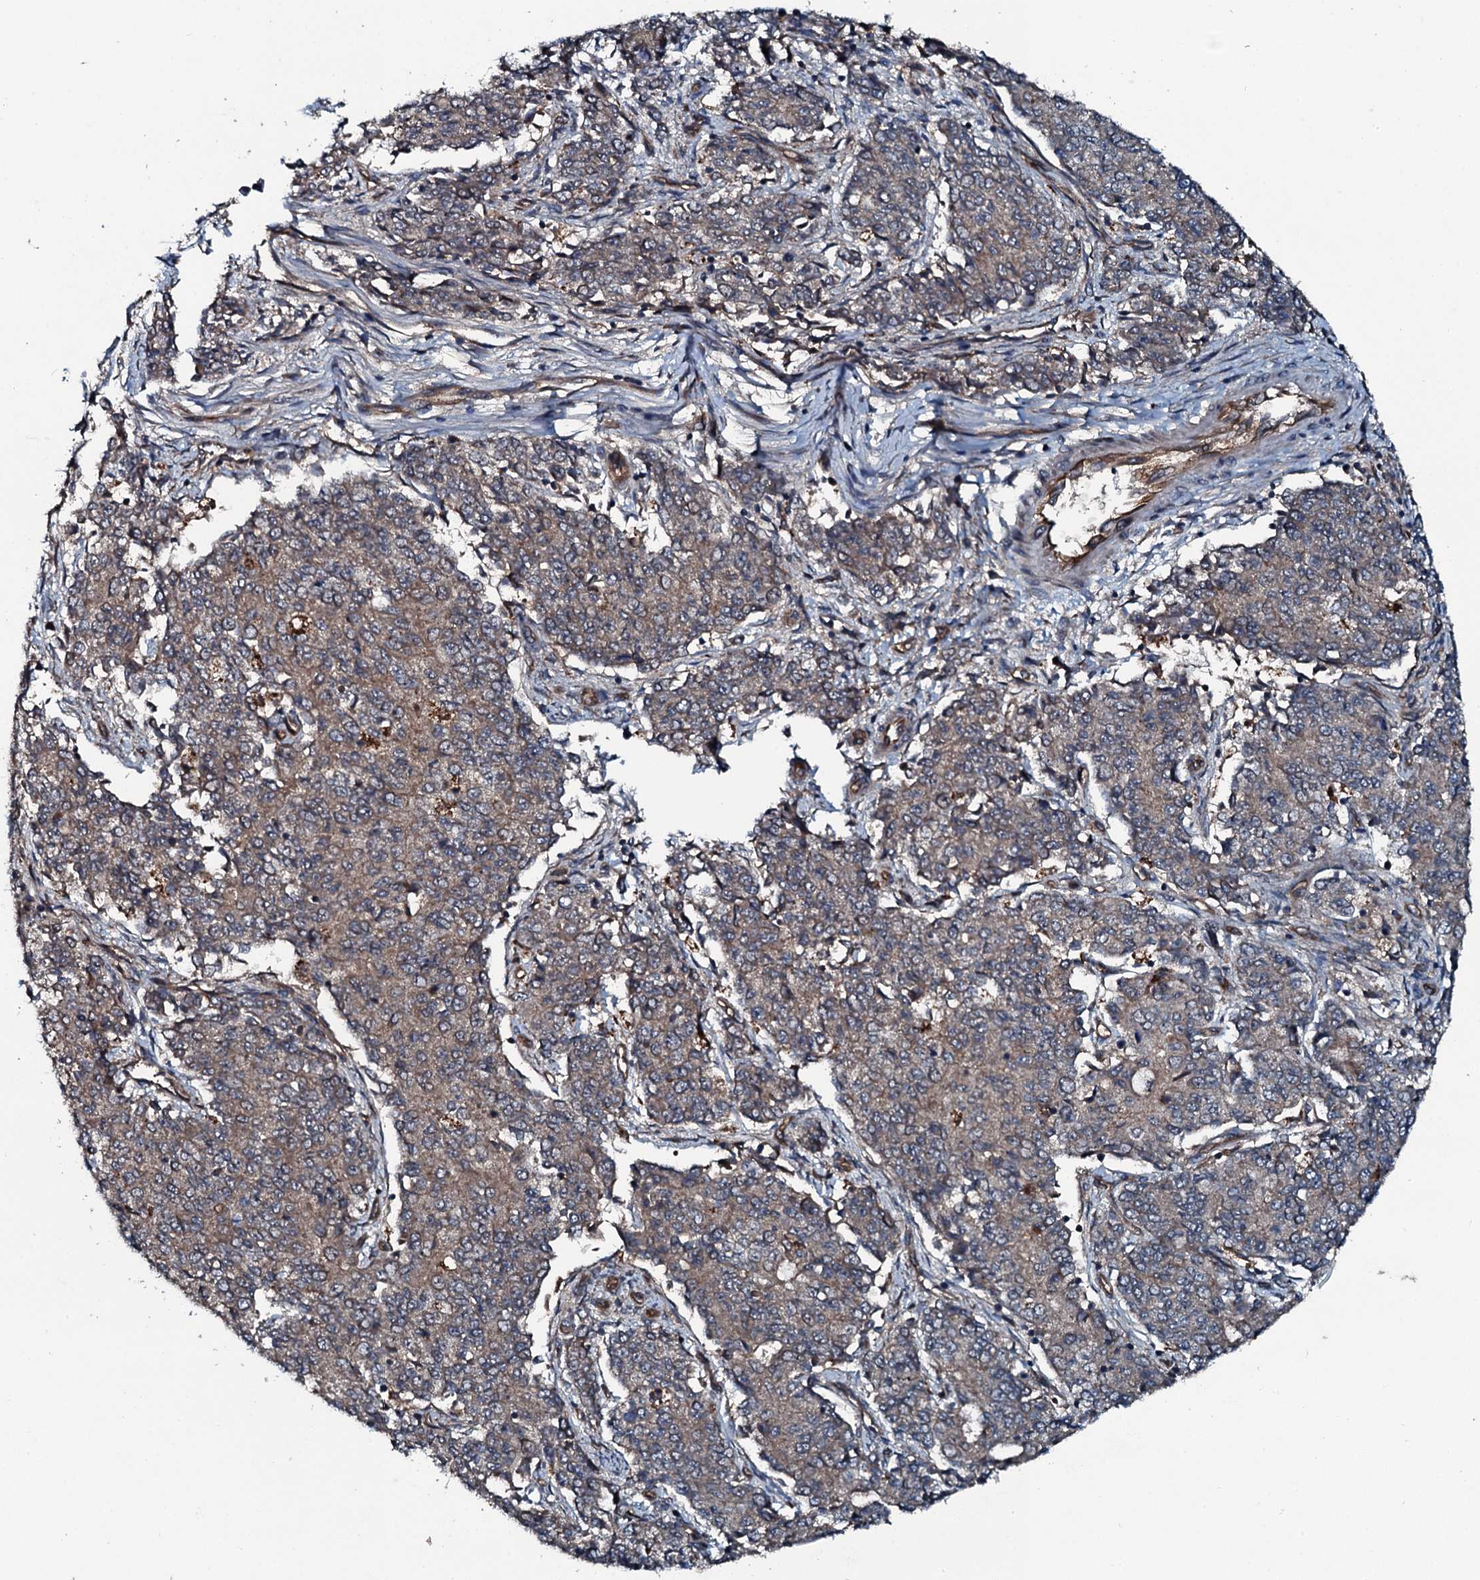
{"staining": {"intensity": "weak", "quantity": "25%-75%", "location": "cytoplasmic/membranous"}, "tissue": "endometrial cancer", "cell_type": "Tumor cells", "image_type": "cancer", "snomed": [{"axis": "morphology", "description": "Adenocarcinoma, NOS"}, {"axis": "topography", "description": "Endometrium"}], "caption": "A high-resolution photomicrograph shows immunohistochemistry staining of endometrial adenocarcinoma, which shows weak cytoplasmic/membranous expression in about 25%-75% of tumor cells.", "gene": "TRIM7", "patient": {"sex": "female", "age": 50}}